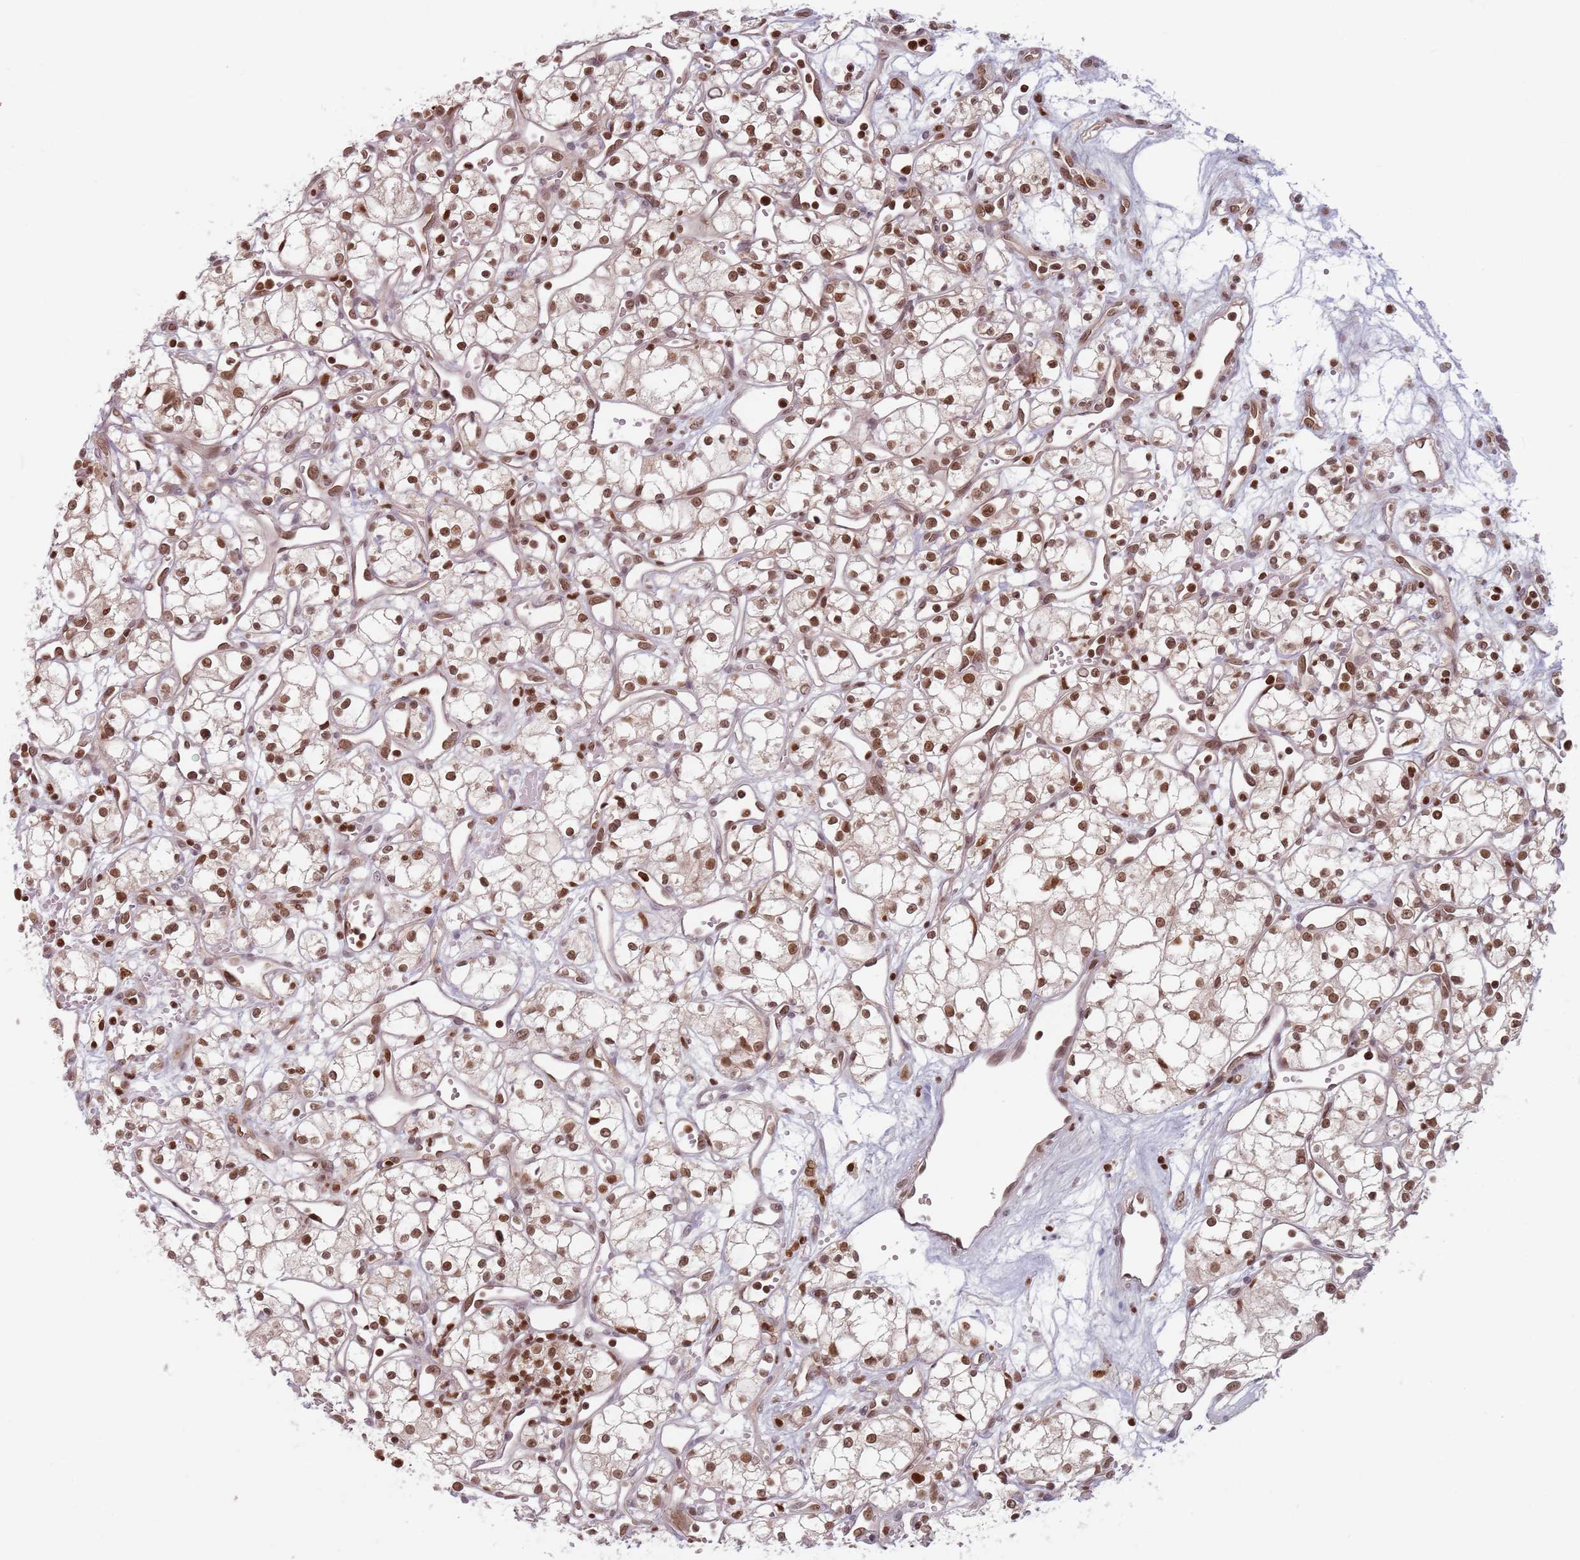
{"staining": {"intensity": "strong", "quantity": "25%-75%", "location": "nuclear"}, "tissue": "renal cancer", "cell_type": "Tumor cells", "image_type": "cancer", "snomed": [{"axis": "morphology", "description": "Adenocarcinoma, NOS"}, {"axis": "topography", "description": "Kidney"}], "caption": "Human renal cancer (adenocarcinoma) stained with a protein marker displays strong staining in tumor cells.", "gene": "NUP50", "patient": {"sex": "male", "age": 59}}